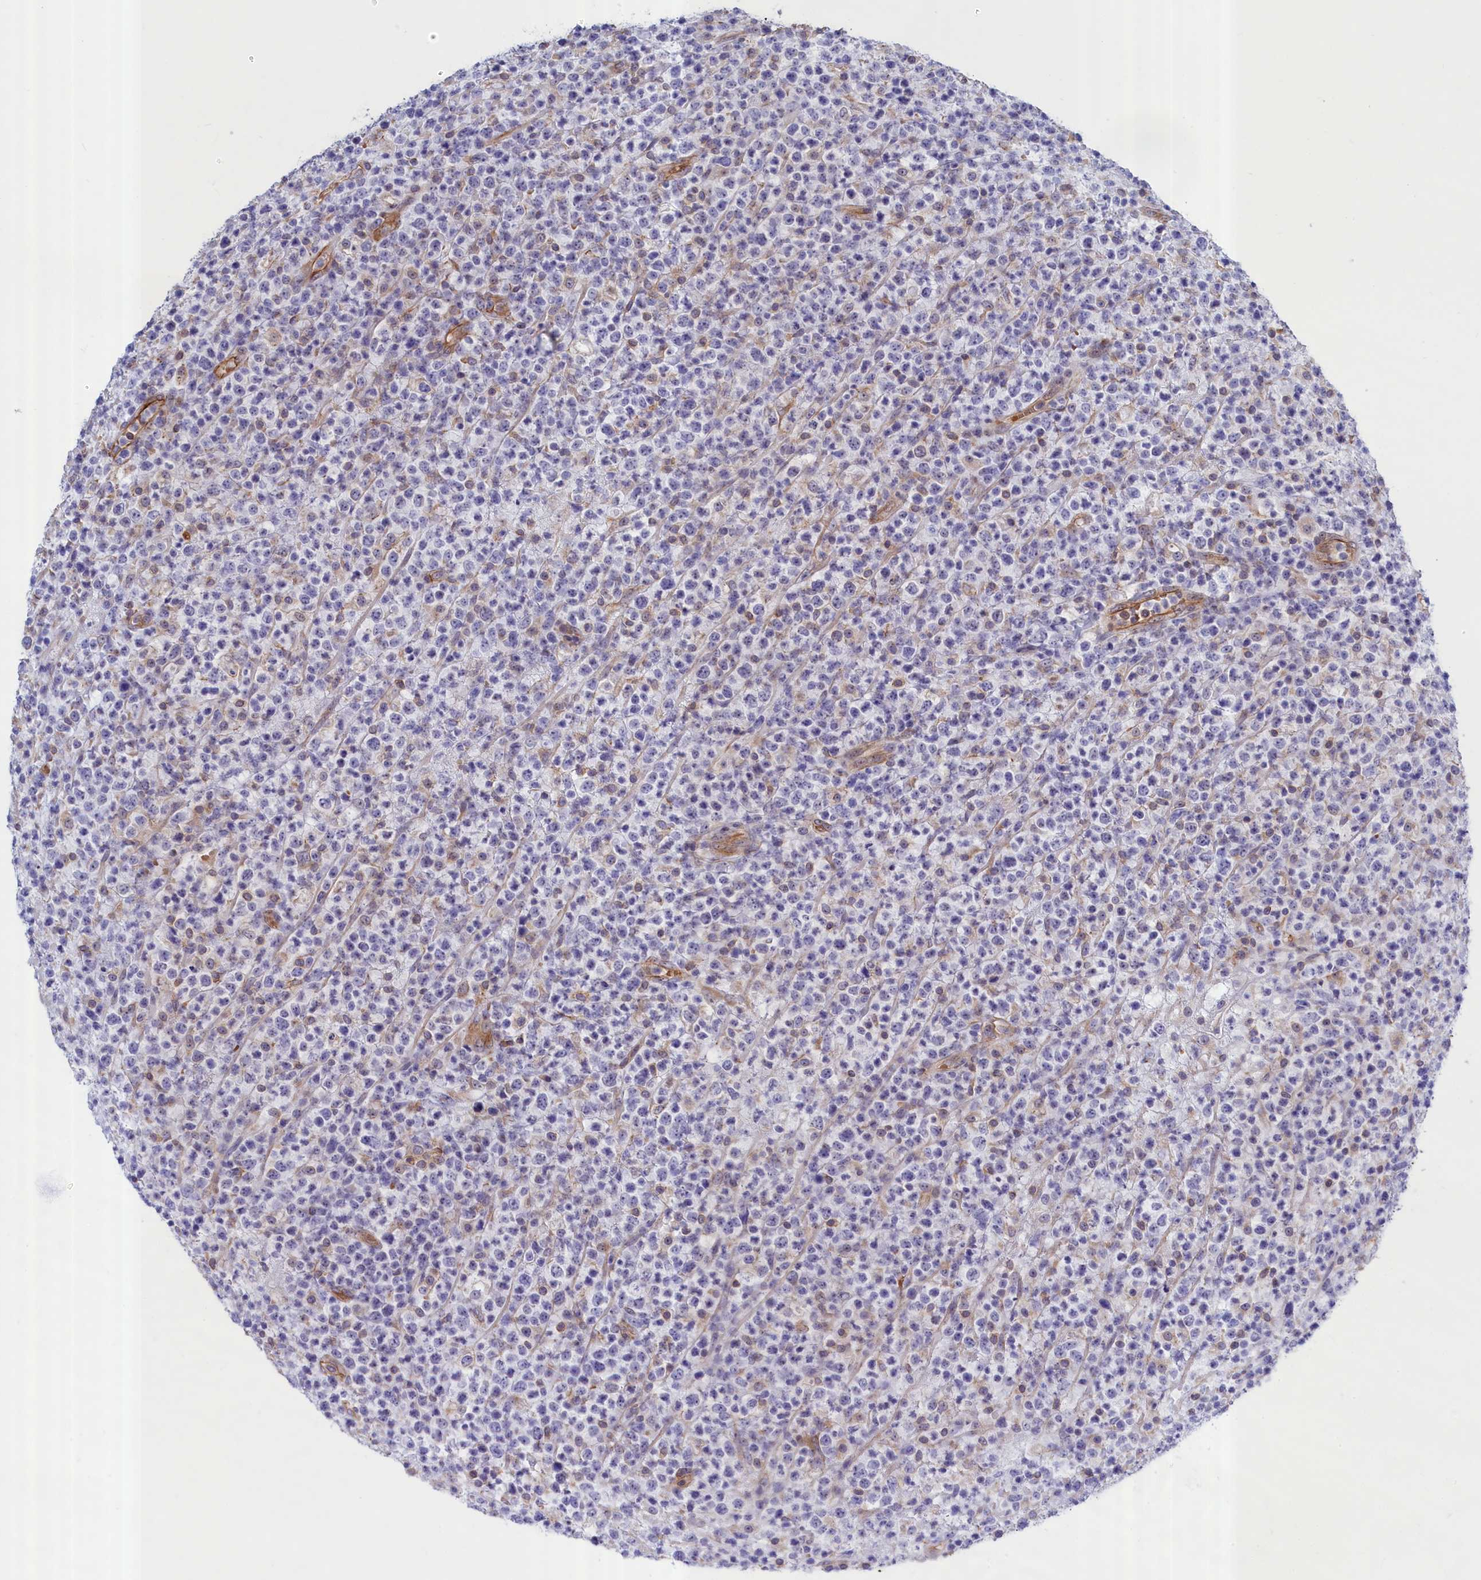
{"staining": {"intensity": "negative", "quantity": "none", "location": "none"}, "tissue": "lymphoma", "cell_type": "Tumor cells", "image_type": "cancer", "snomed": [{"axis": "morphology", "description": "Malignant lymphoma, non-Hodgkin's type, High grade"}, {"axis": "topography", "description": "Colon"}], "caption": "This is an immunohistochemistry micrograph of human lymphoma. There is no staining in tumor cells.", "gene": "ABCC12", "patient": {"sex": "female", "age": 53}}